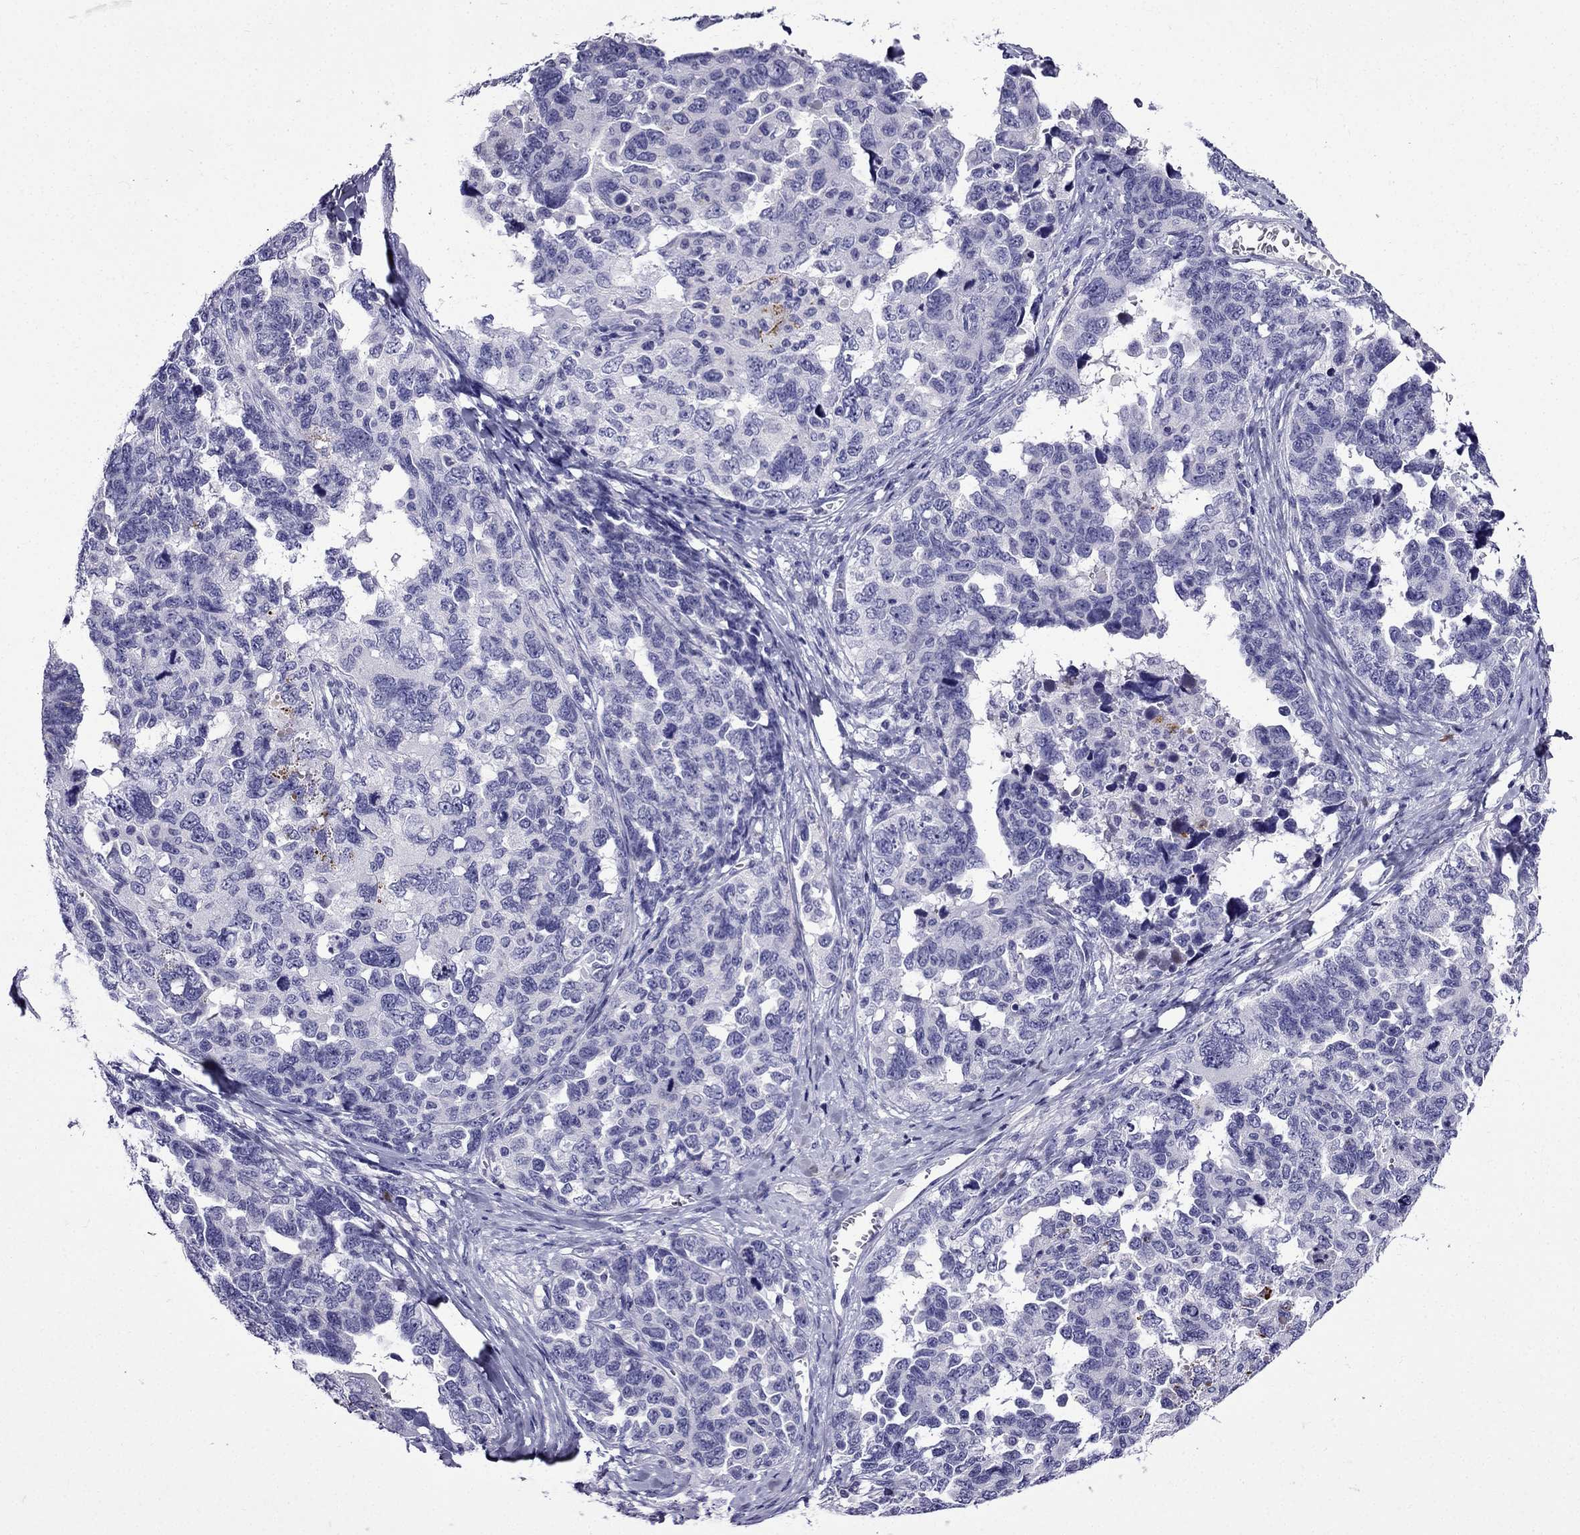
{"staining": {"intensity": "negative", "quantity": "none", "location": "none"}, "tissue": "ovarian cancer", "cell_type": "Tumor cells", "image_type": "cancer", "snomed": [{"axis": "morphology", "description": "Cystadenocarcinoma, serous, NOS"}, {"axis": "topography", "description": "Ovary"}], "caption": "An immunohistochemistry (IHC) micrograph of ovarian serous cystadenocarcinoma is shown. There is no staining in tumor cells of ovarian serous cystadenocarcinoma.", "gene": "ERC2", "patient": {"sex": "female", "age": 69}}